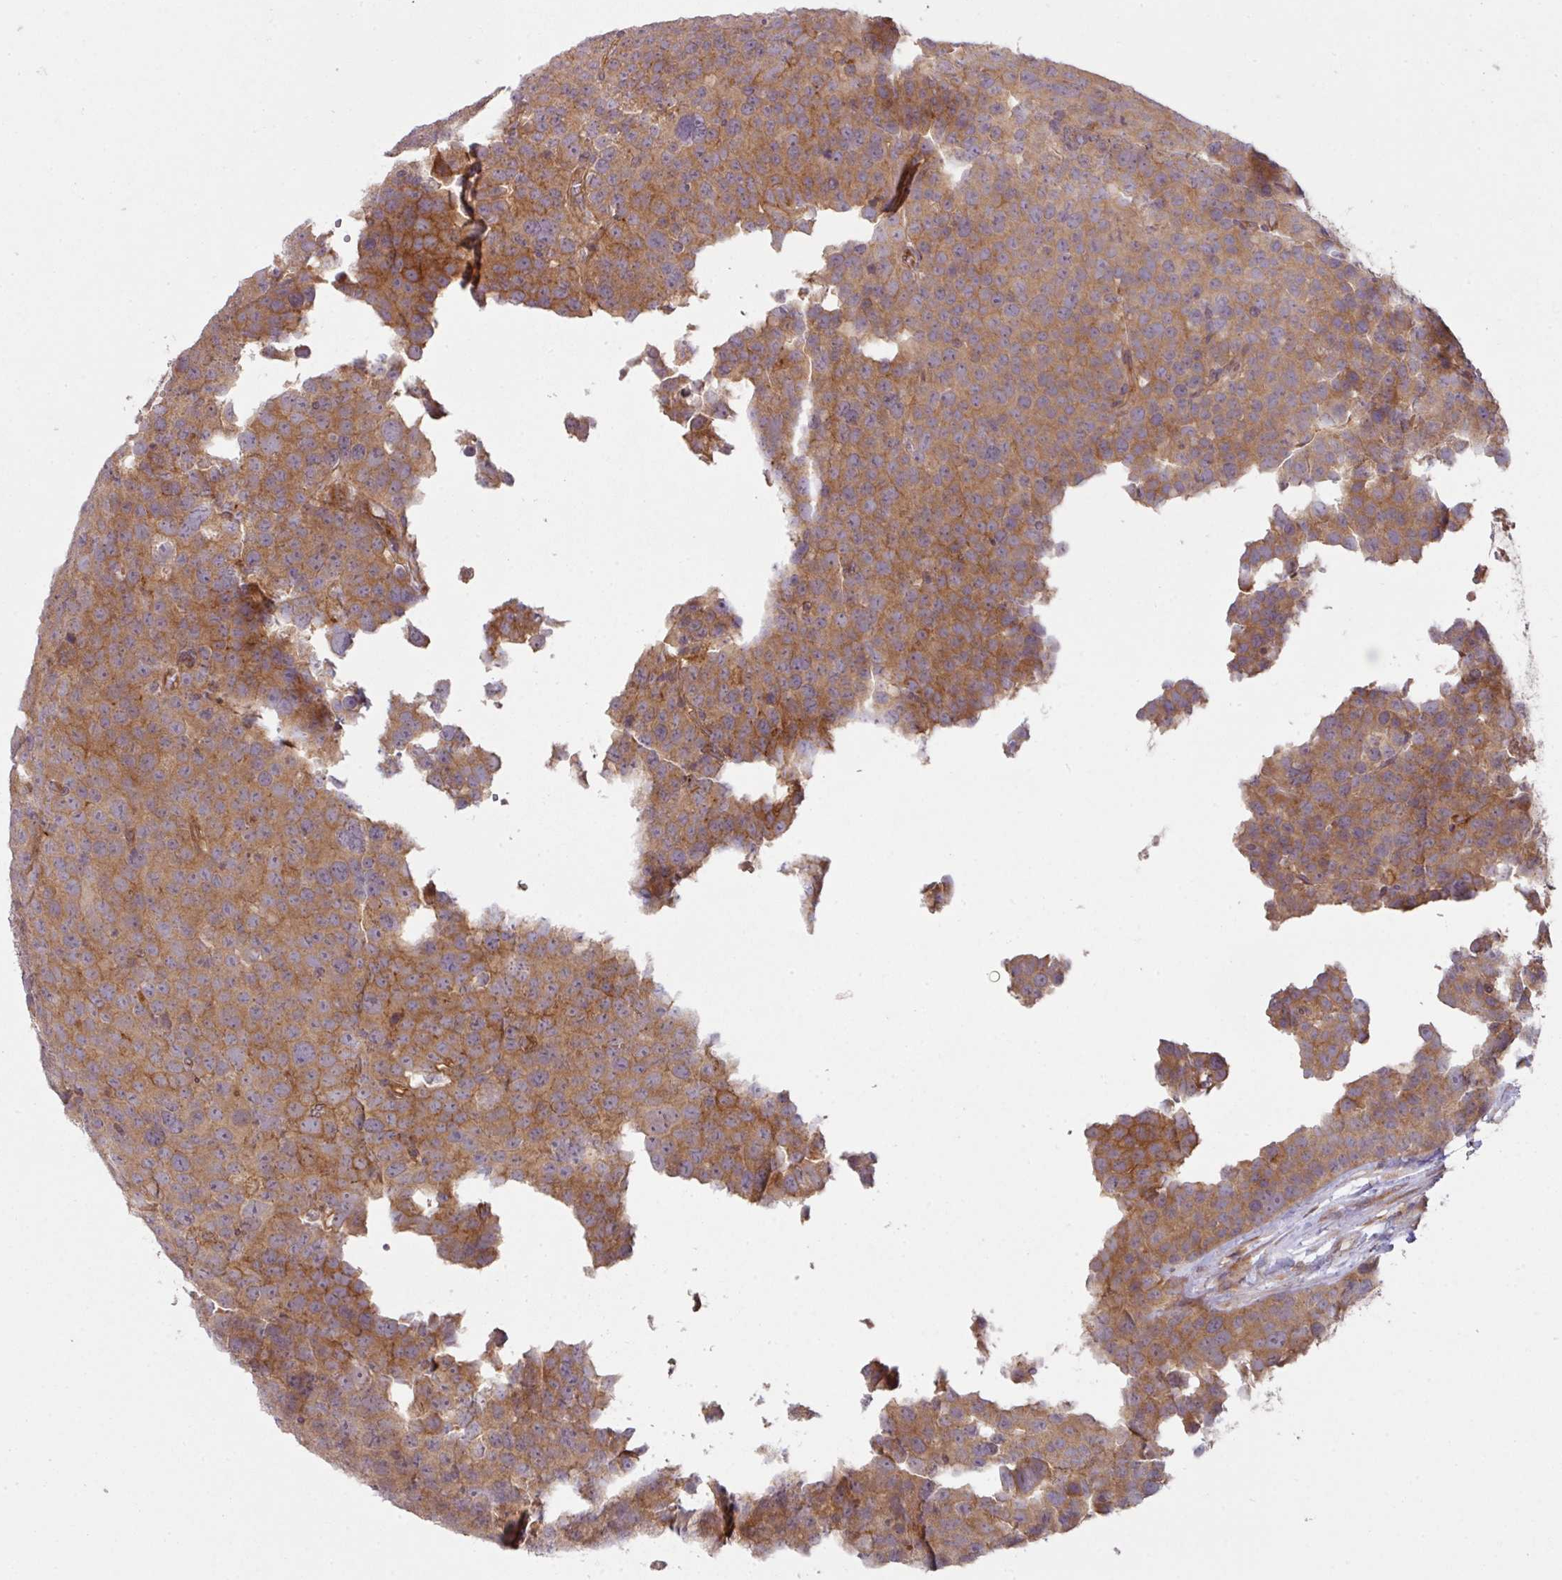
{"staining": {"intensity": "moderate", "quantity": ">75%", "location": "cytoplasmic/membranous"}, "tissue": "testis cancer", "cell_type": "Tumor cells", "image_type": "cancer", "snomed": [{"axis": "morphology", "description": "Seminoma, NOS"}, {"axis": "topography", "description": "Testis"}], "caption": "DAB (3,3'-diaminobenzidine) immunohistochemical staining of human testis seminoma reveals moderate cytoplasmic/membranous protein positivity in about >75% of tumor cells.", "gene": "CYFIP2", "patient": {"sex": "male", "age": 71}}